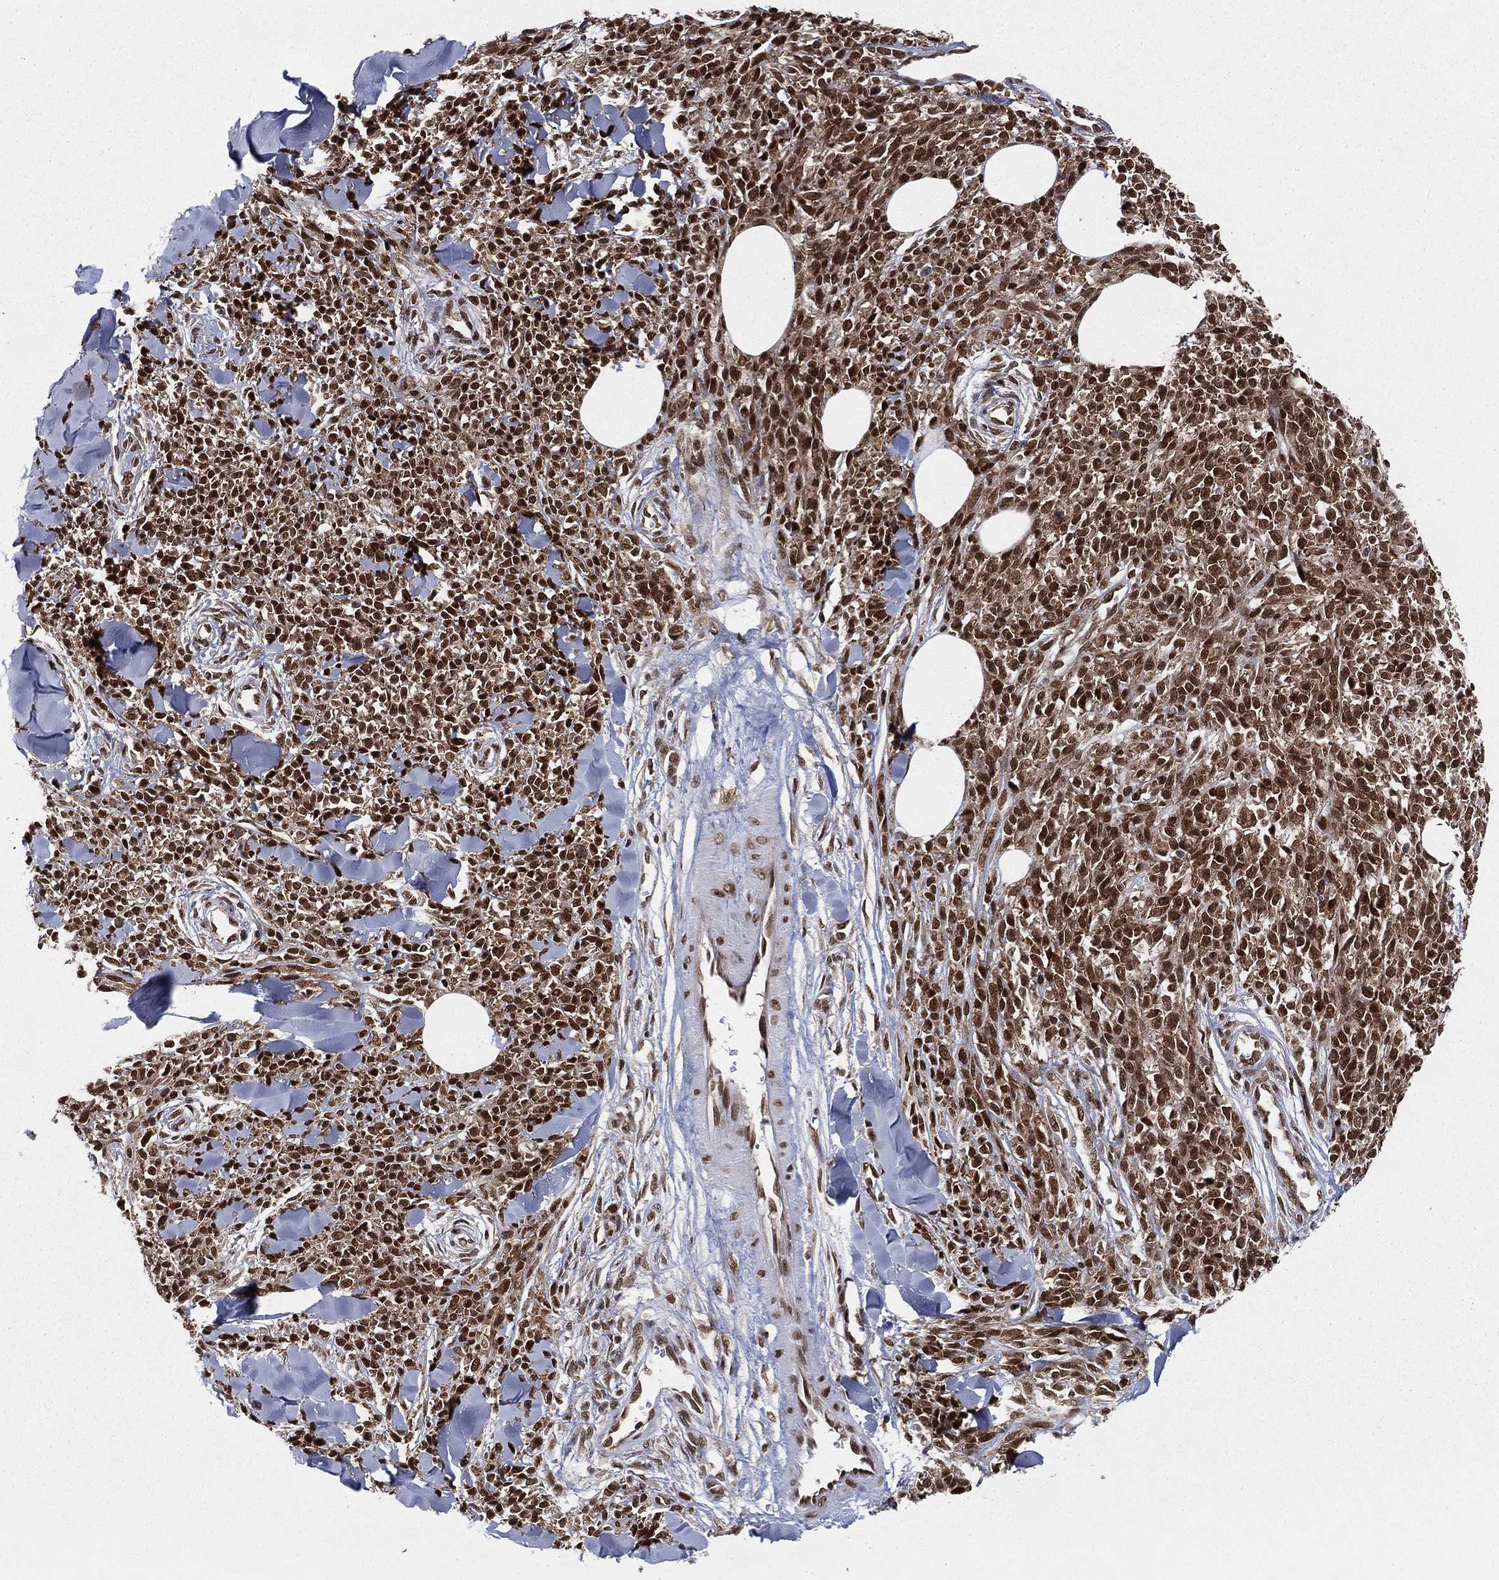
{"staining": {"intensity": "strong", "quantity": ">75%", "location": "nuclear"}, "tissue": "melanoma", "cell_type": "Tumor cells", "image_type": "cancer", "snomed": [{"axis": "morphology", "description": "Malignant melanoma, NOS"}, {"axis": "topography", "description": "Skin"}, {"axis": "topography", "description": "Skin of trunk"}], "caption": "Melanoma tissue displays strong nuclear staining in about >75% of tumor cells (Brightfield microscopy of DAB IHC at high magnification).", "gene": "FUBP3", "patient": {"sex": "male", "age": 74}}